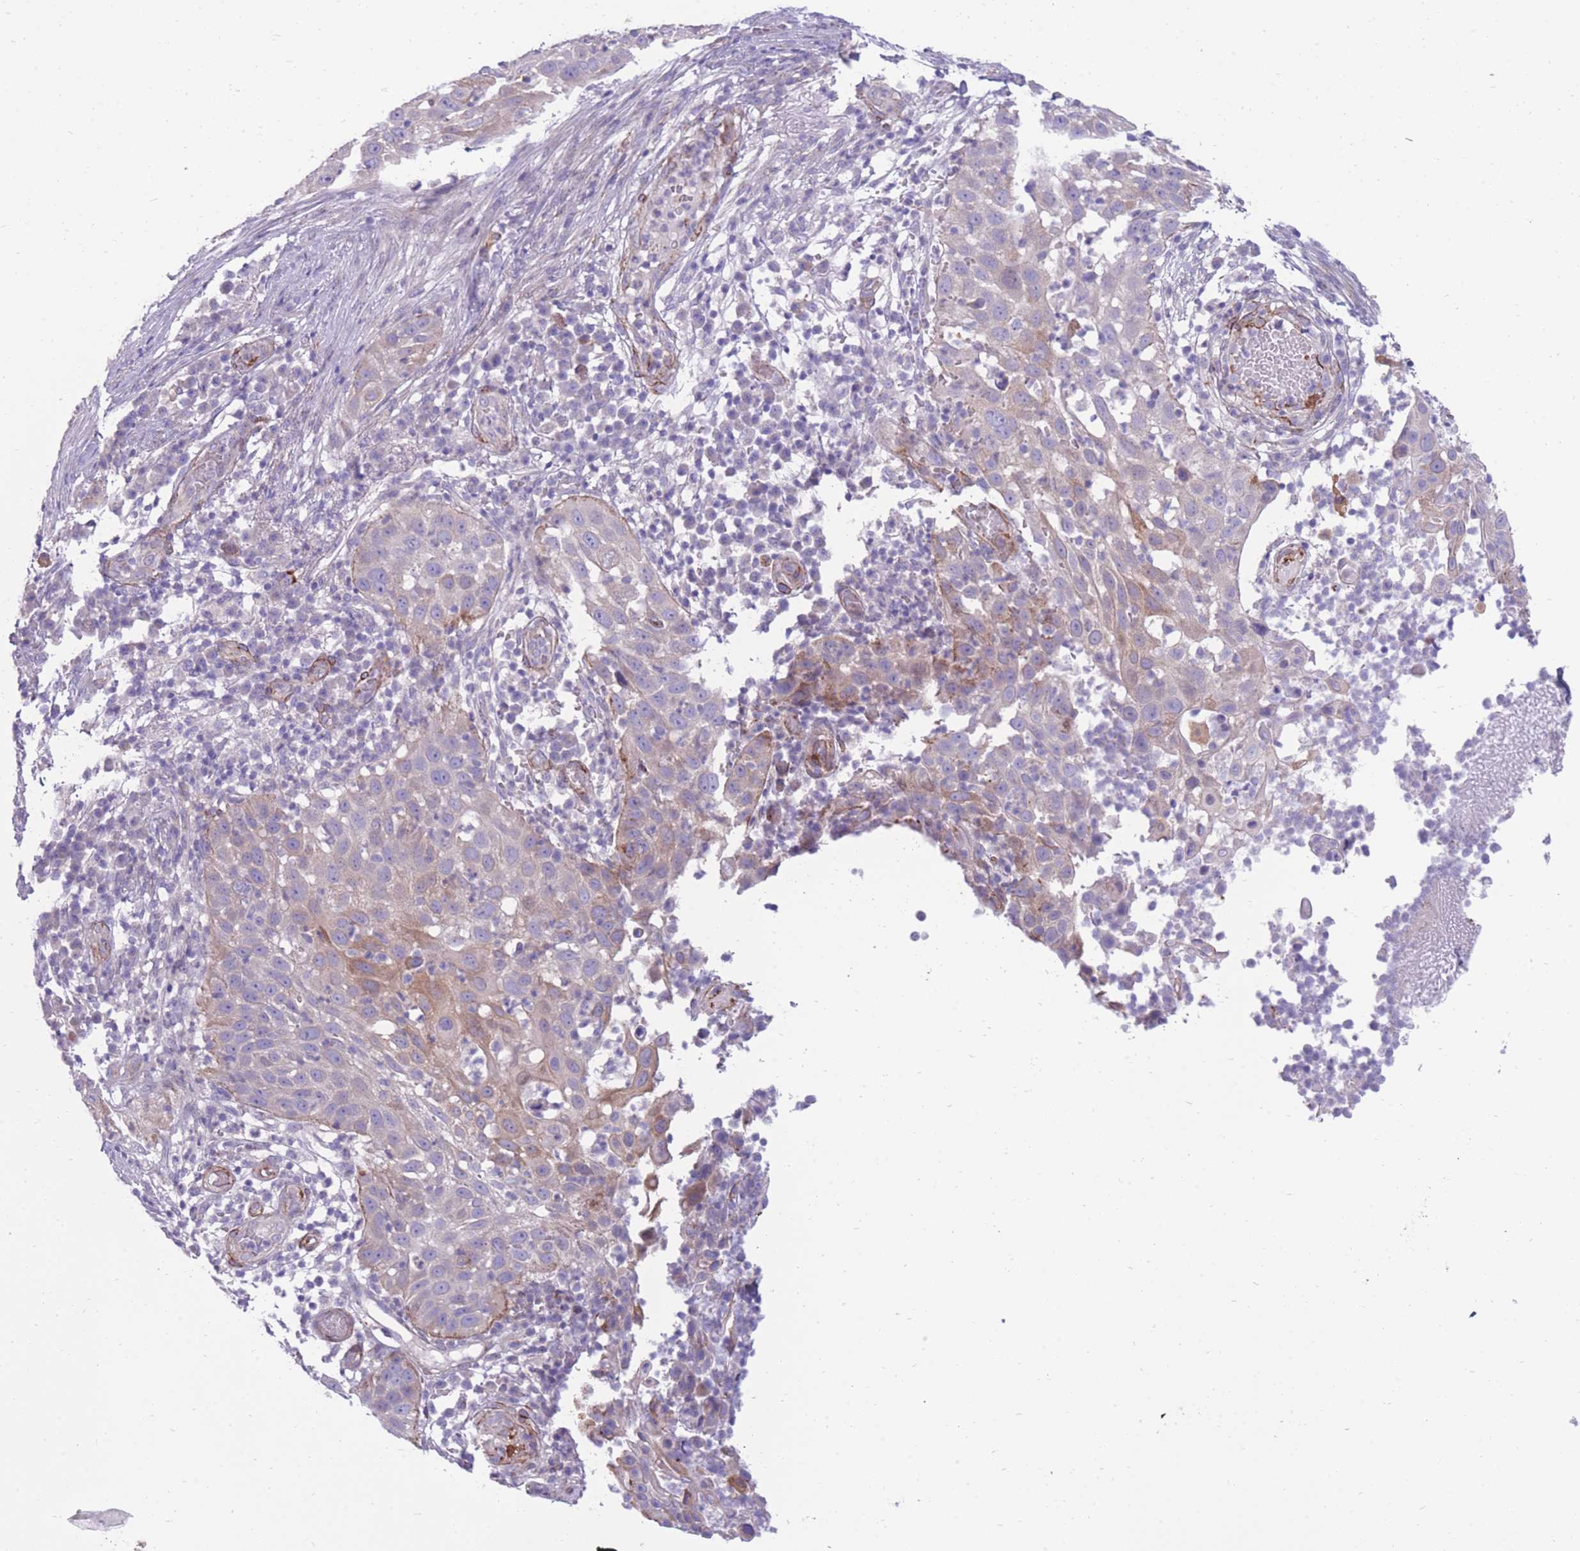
{"staining": {"intensity": "weak", "quantity": "<25%", "location": "cytoplasmic/membranous"}, "tissue": "skin cancer", "cell_type": "Tumor cells", "image_type": "cancer", "snomed": [{"axis": "morphology", "description": "Squamous cell carcinoma, NOS"}, {"axis": "topography", "description": "Skin"}], "caption": "A photomicrograph of human skin cancer (squamous cell carcinoma) is negative for staining in tumor cells. Brightfield microscopy of IHC stained with DAB (brown) and hematoxylin (blue), captured at high magnification.", "gene": "RGS11", "patient": {"sex": "female", "age": 44}}